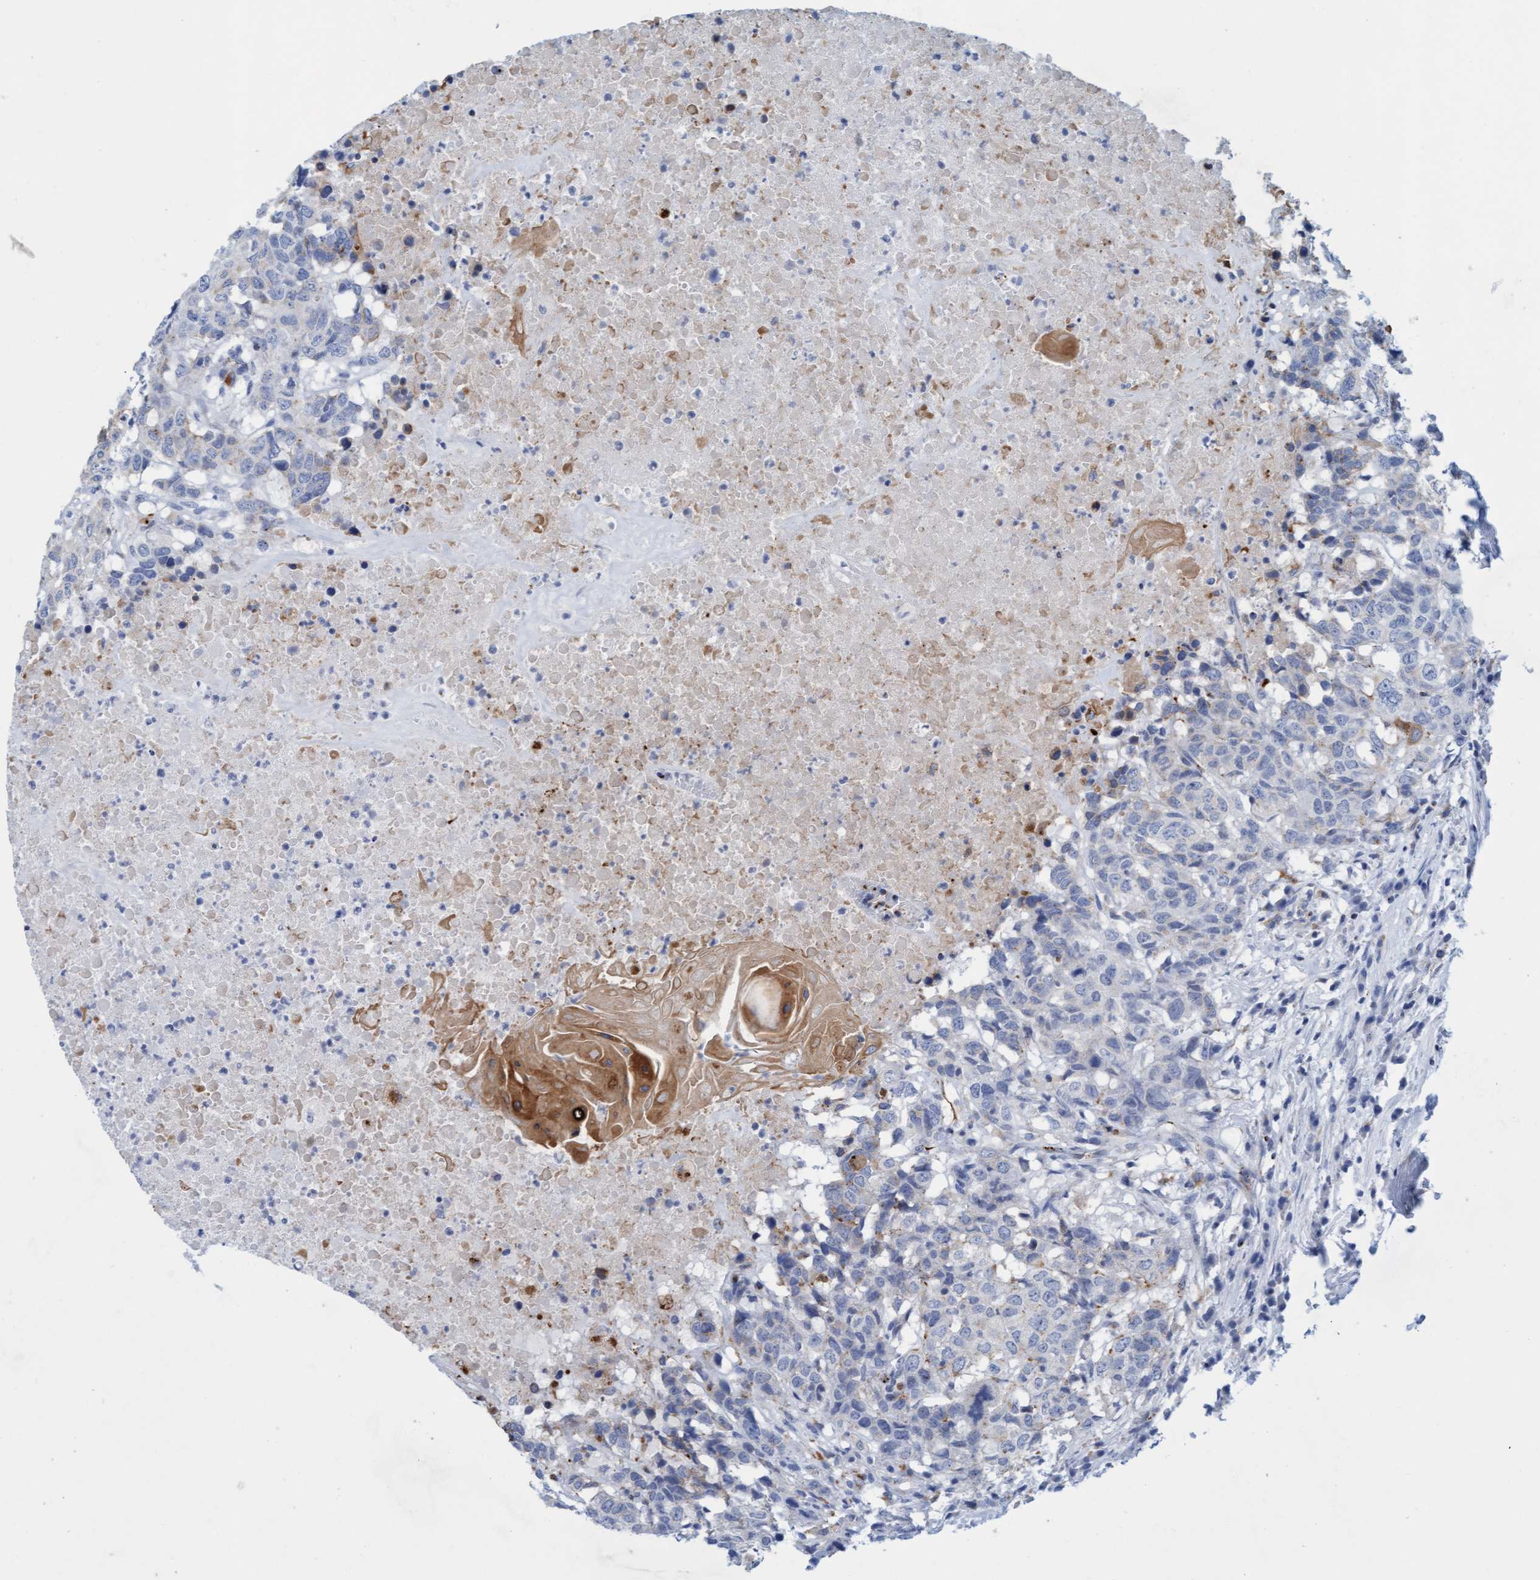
{"staining": {"intensity": "negative", "quantity": "none", "location": "none"}, "tissue": "head and neck cancer", "cell_type": "Tumor cells", "image_type": "cancer", "snomed": [{"axis": "morphology", "description": "Squamous cell carcinoma, NOS"}, {"axis": "topography", "description": "Head-Neck"}], "caption": "Squamous cell carcinoma (head and neck) stained for a protein using immunohistochemistry reveals no staining tumor cells.", "gene": "SGSH", "patient": {"sex": "male", "age": 66}}